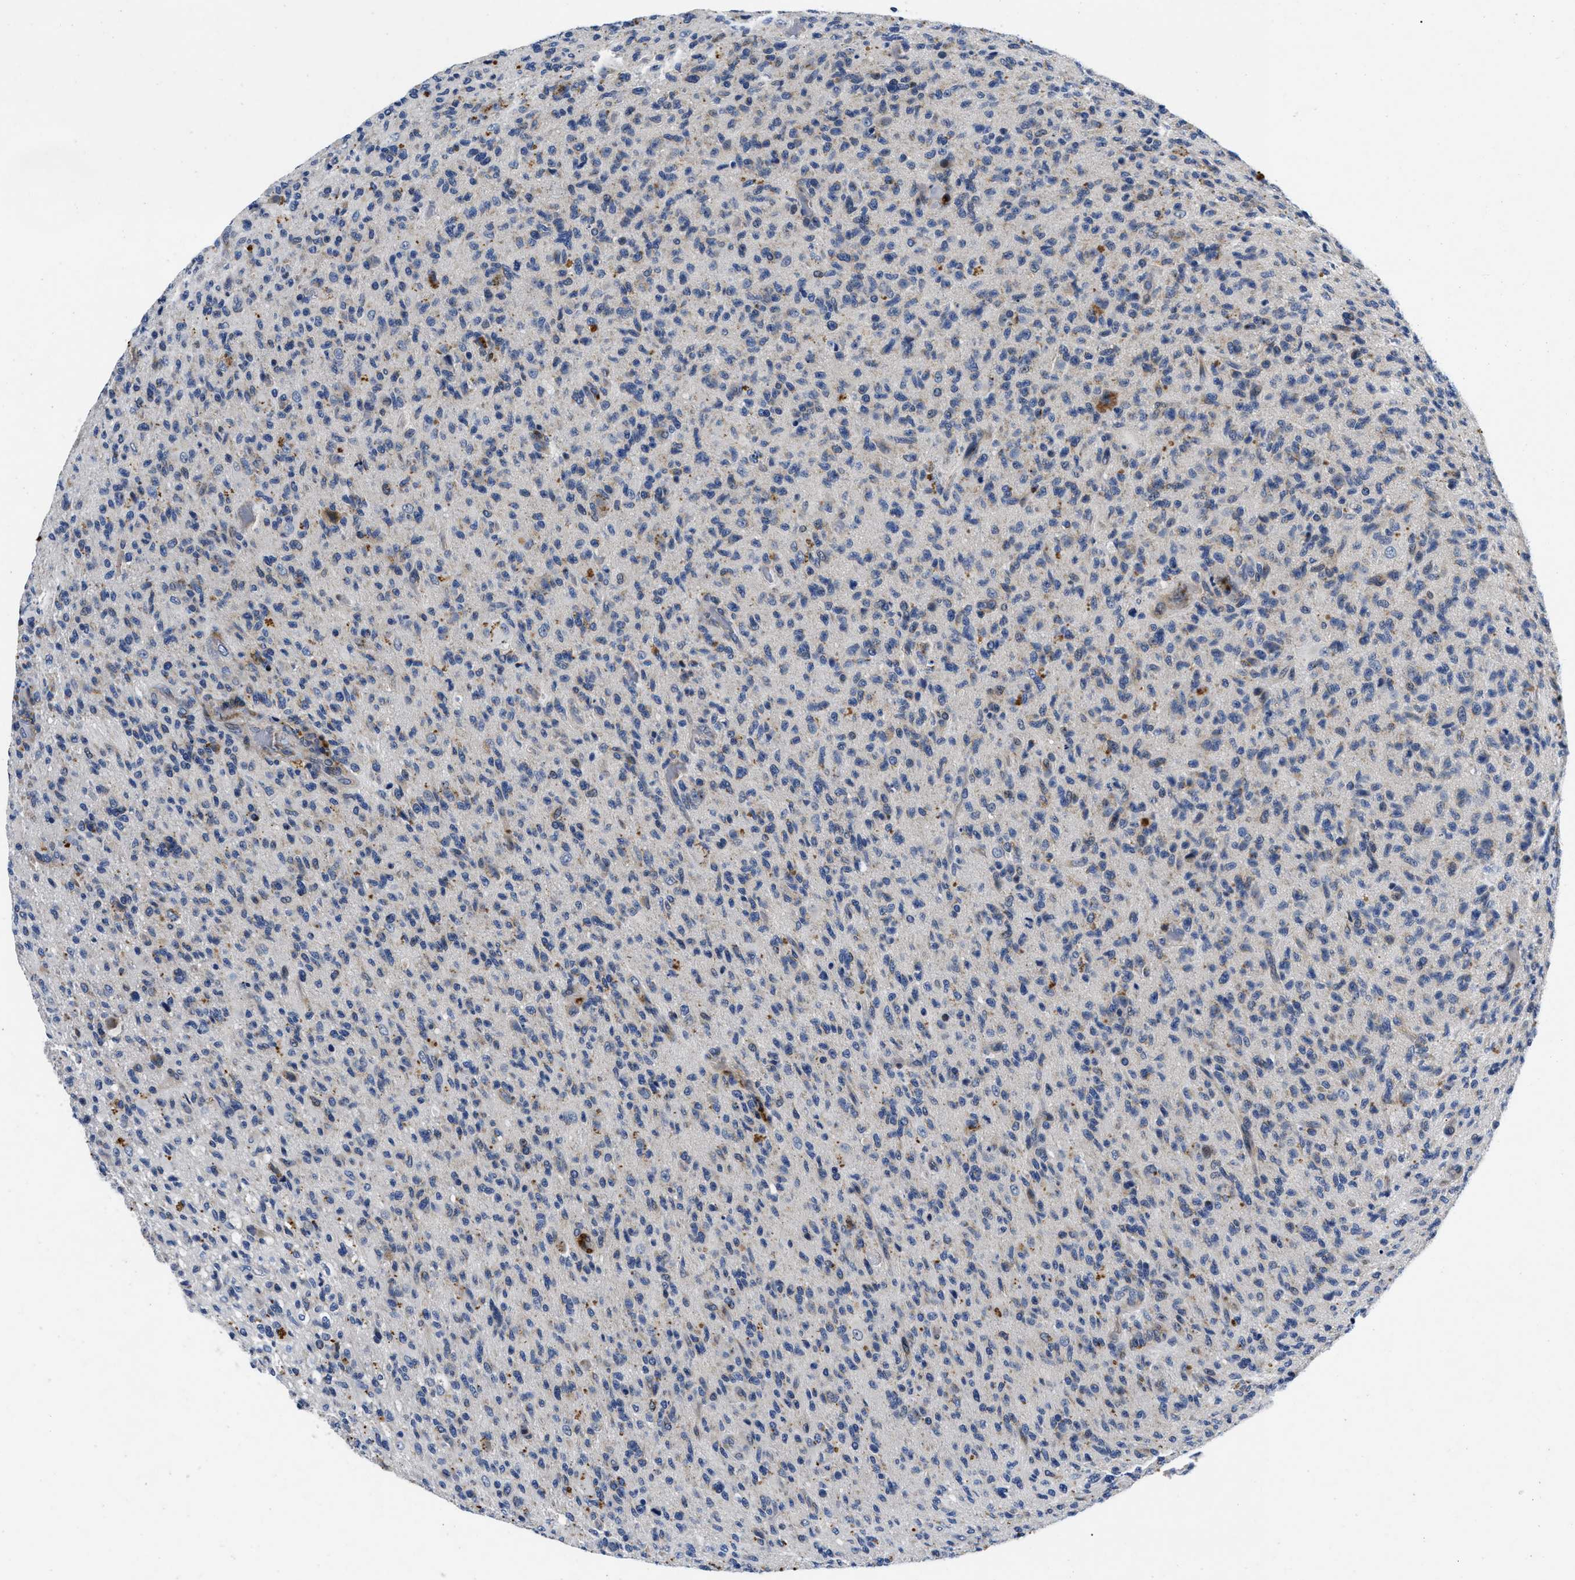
{"staining": {"intensity": "negative", "quantity": "none", "location": "none"}, "tissue": "glioma", "cell_type": "Tumor cells", "image_type": "cancer", "snomed": [{"axis": "morphology", "description": "Glioma, malignant, High grade"}, {"axis": "topography", "description": "Brain"}], "caption": "Micrograph shows no protein staining in tumor cells of malignant high-grade glioma tissue.", "gene": "LAD1", "patient": {"sex": "male", "age": 71}}